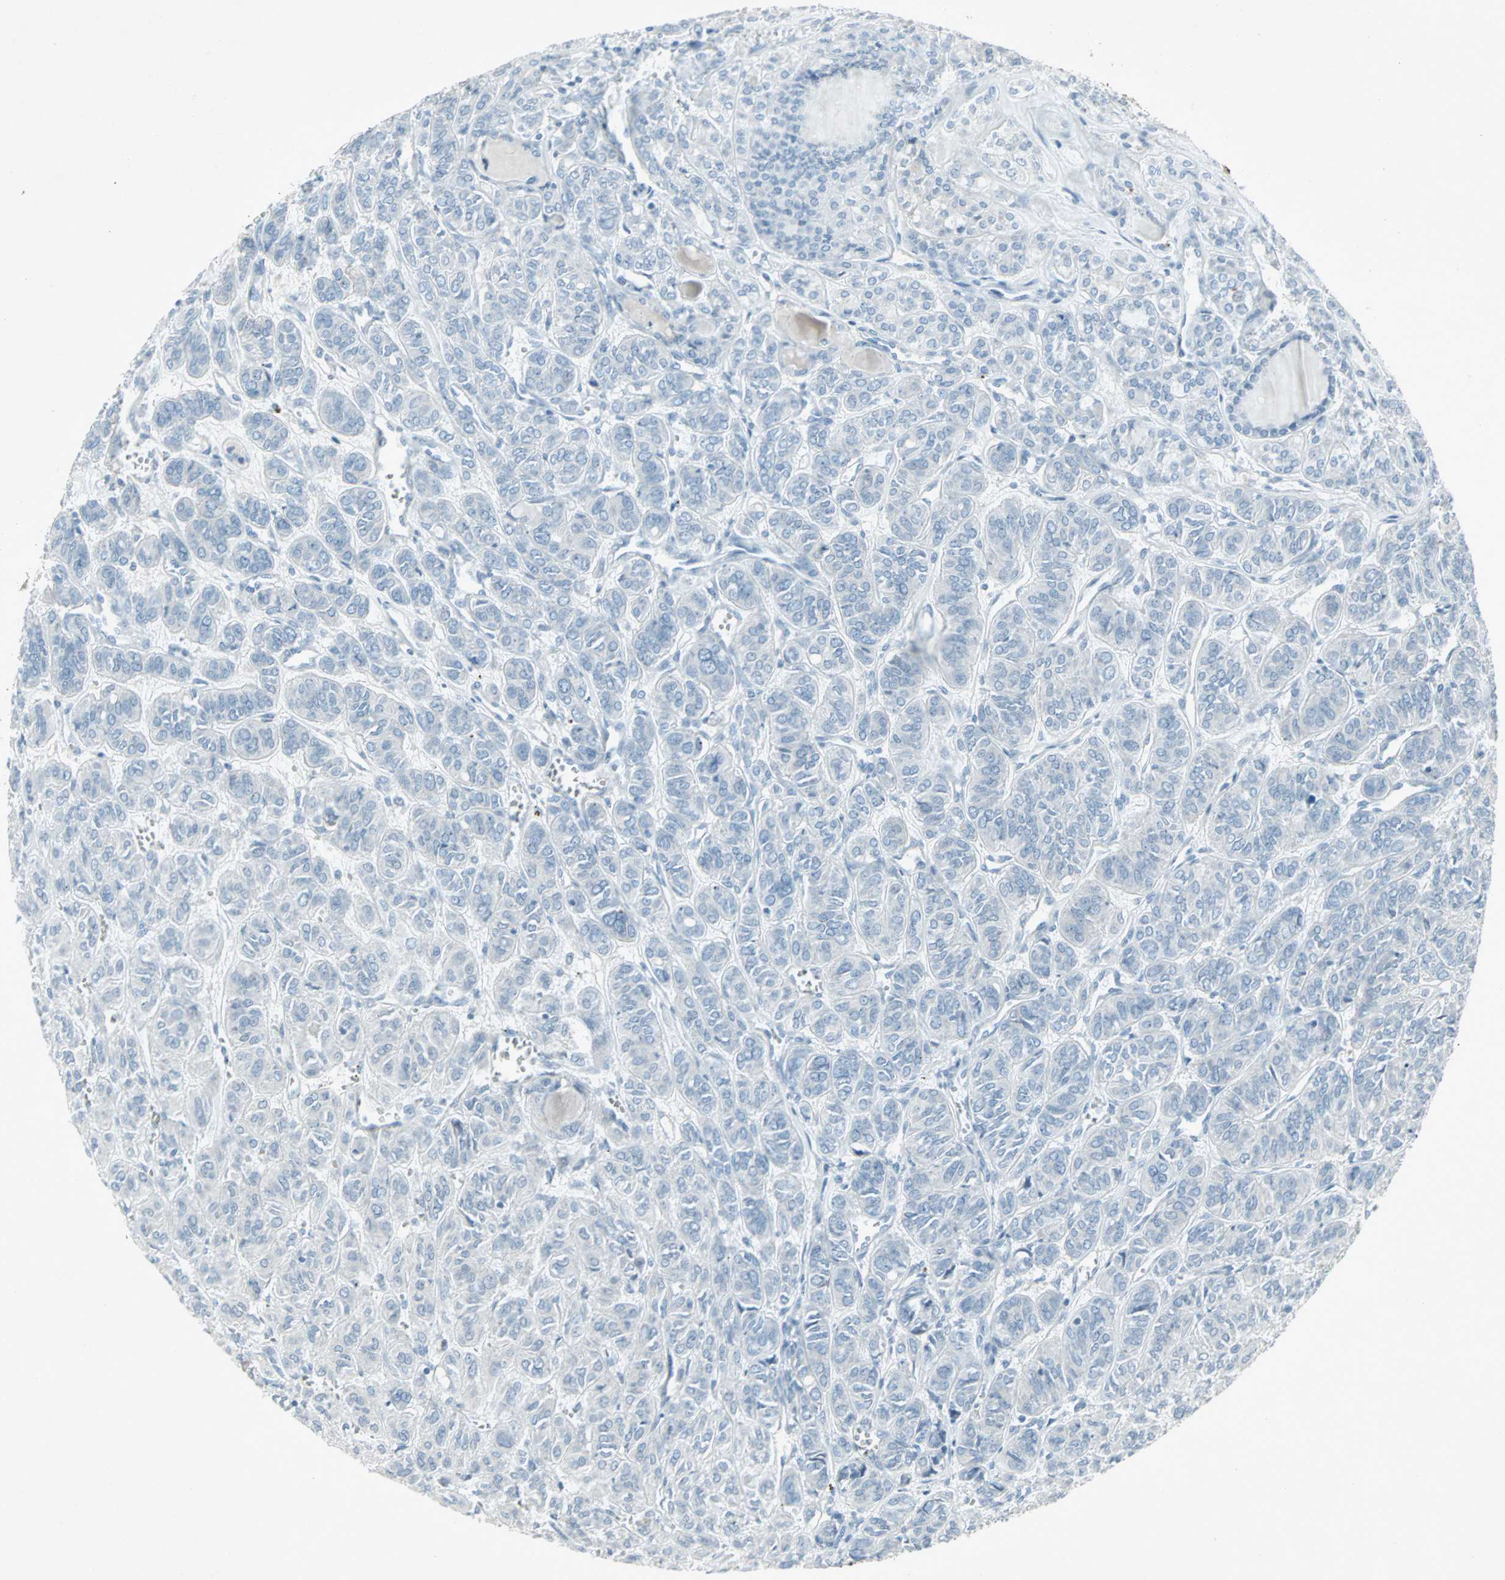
{"staining": {"intensity": "negative", "quantity": "none", "location": "none"}, "tissue": "thyroid cancer", "cell_type": "Tumor cells", "image_type": "cancer", "snomed": [{"axis": "morphology", "description": "Follicular adenoma carcinoma, NOS"}, {"axis": "topography", "description": "Thyroid gland"}], "caption": "Histopathology image shows no significant protein staining in tumor cells of follicular adenoma carcinoma (thyroid).", "gene": "LANCL3", "patient": {"sex": "female", "age": 71}}